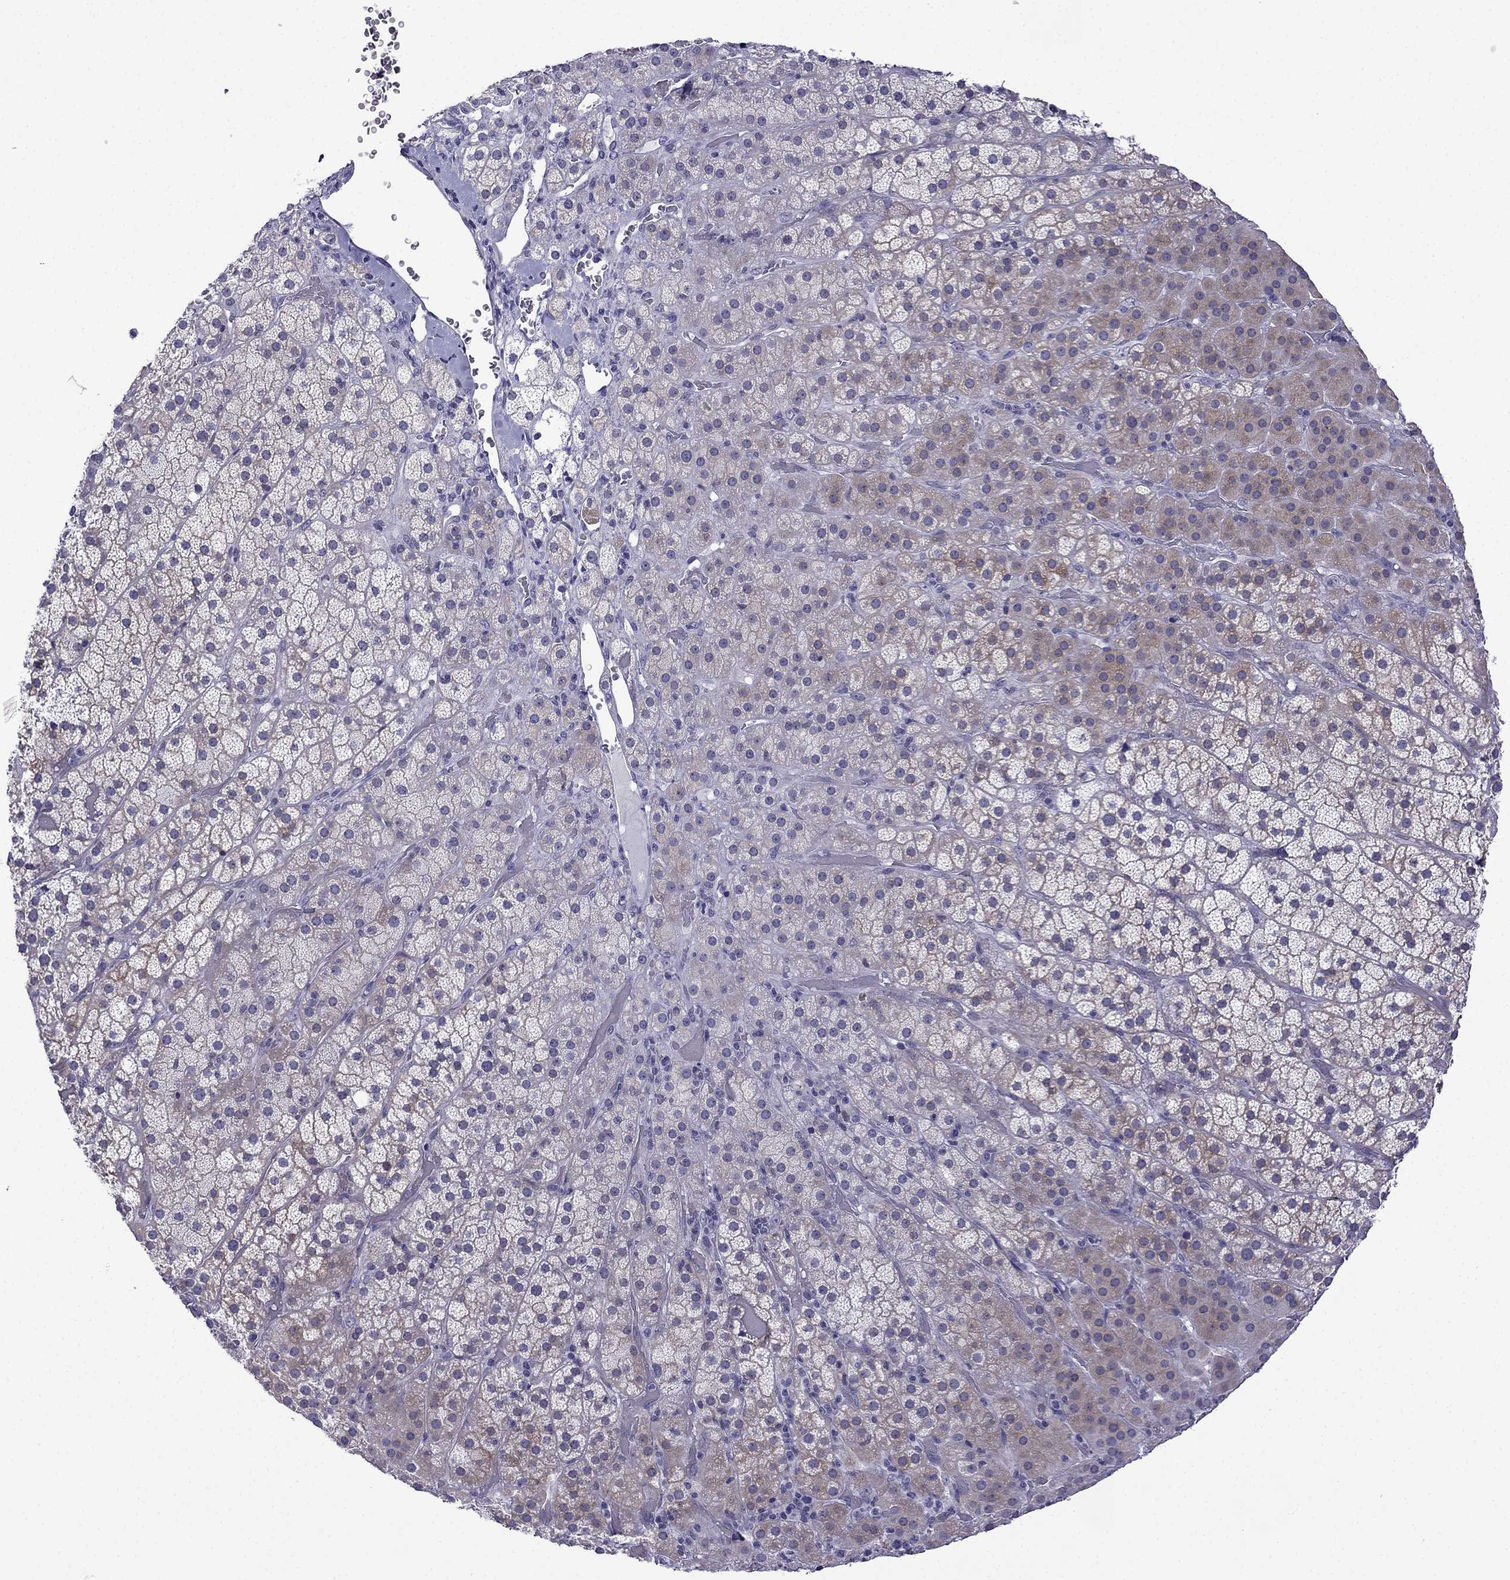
{"staining": {"intensity": "weak", "quantity": "25%-75%", "location": "cytoplasmic/membranous"}, "tissue": "adrenal gland", "cell_type": "Glandular cells", "image_type": "normal", "snomed": [{"axis": "morphology", "description": "Normal tissue, NOS"}, {"axis": "topography", "description": "Adrenal gland"}], "caption": "IHC of benign human adrenal gland demonstrates low levels of weak cytoplasmic/membranous staining in approximately 25%-75% of glandular cells. IHC stains the protein of interest in brown and the nuclei are stained blue.", "gene": "POM121L12", "patient": {"sex": "male", "age": 57}}